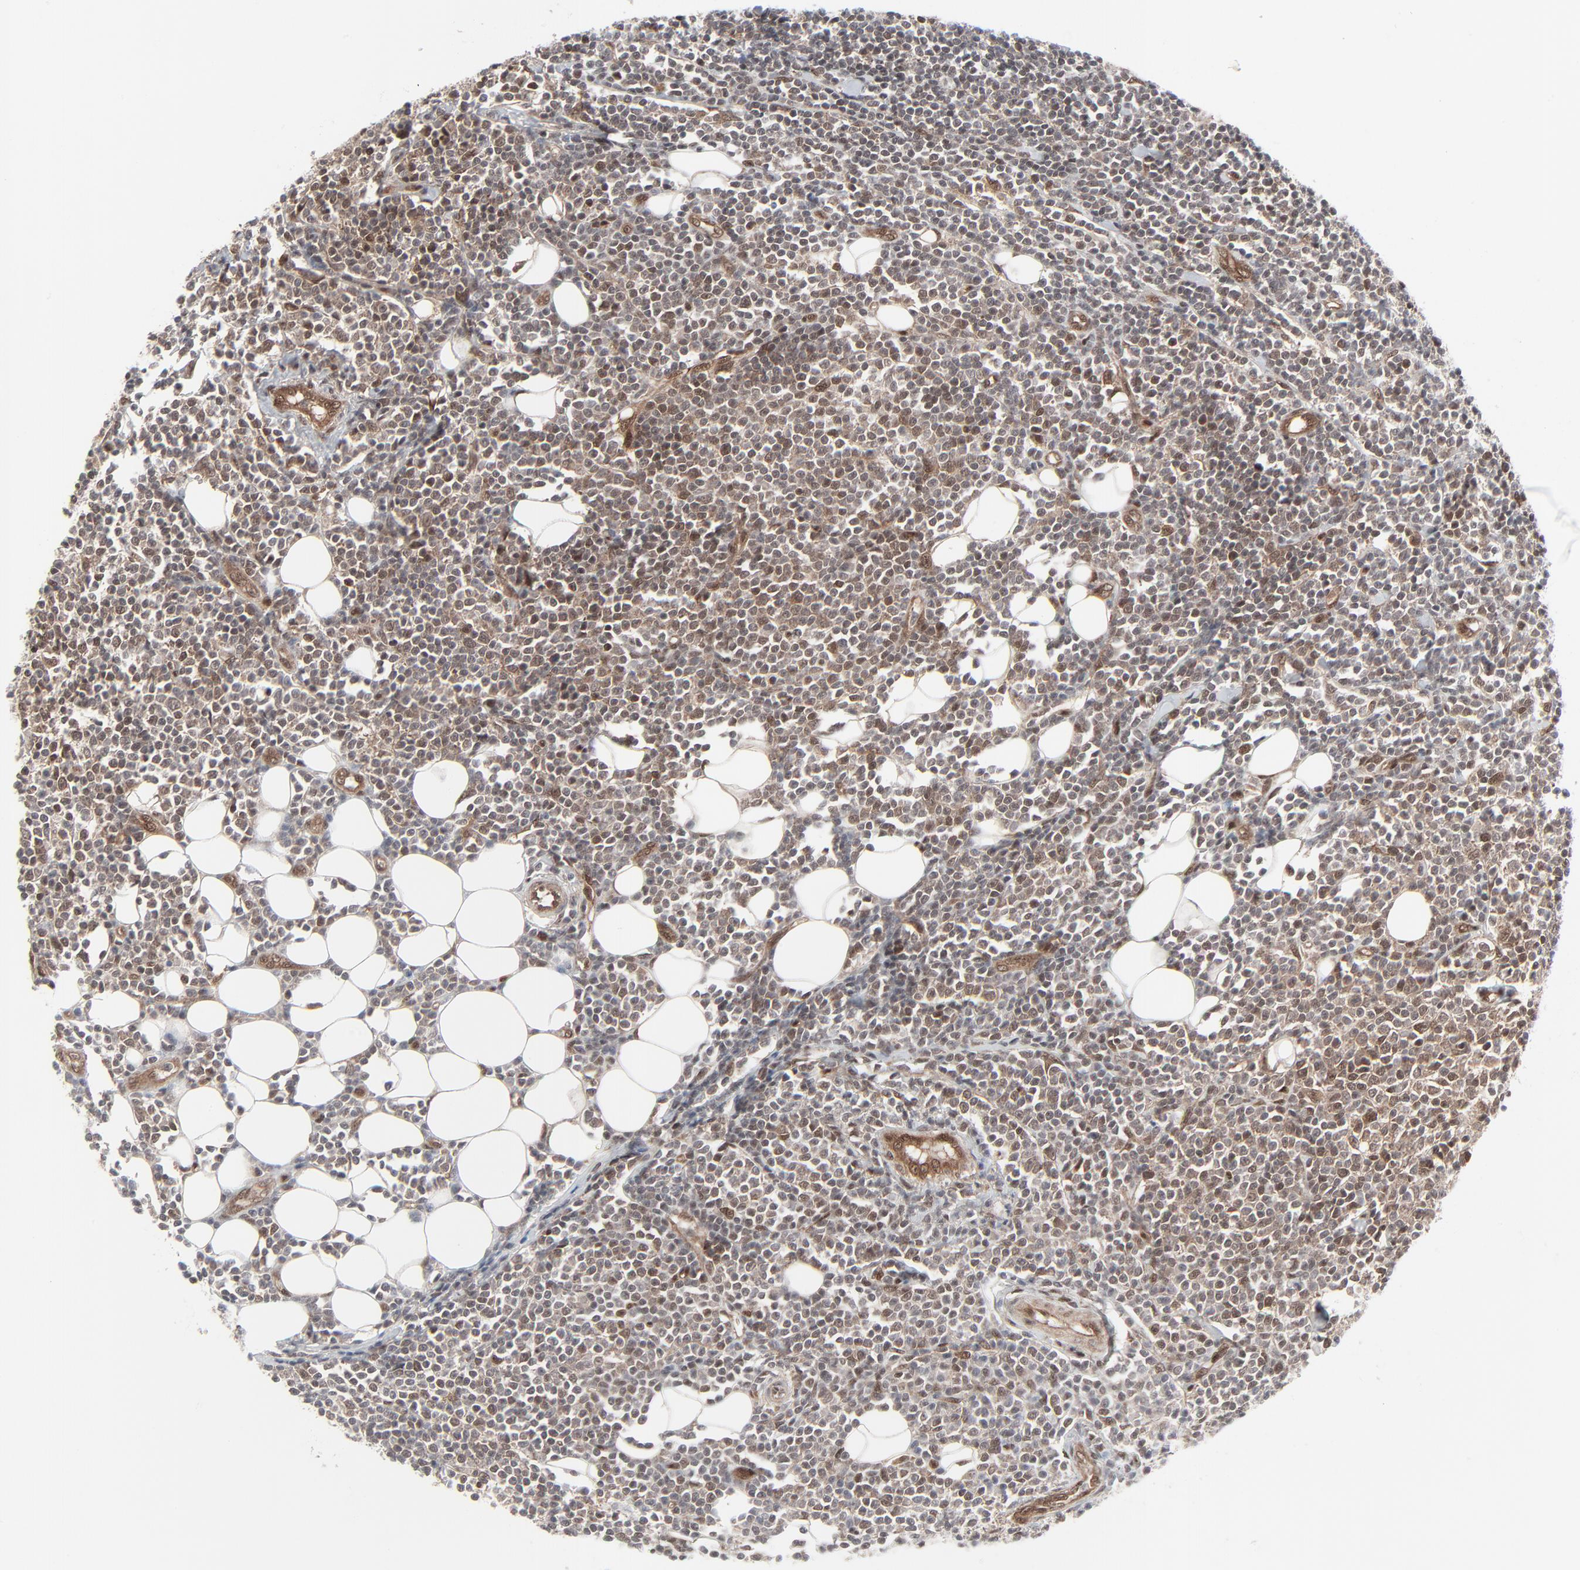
{"staining": {"intensity": "weak", "quantity": "25%-75%", "location": "cytoplasmic/membranous,nuclear"}, "tissue": "lymphoma", "cell_type": "Tumor cells", "image_type": "cancer", "snomed": [{"axis": "morphology", "description": "Malignant lymphoma, non-Hodgkin's type, Low grade"}, {"axis": "topography", "description": "Soft tissue"}], "caption": "Immunohistochemistry (IHC) (DAB) staining of low-grade malignant lymphoma, non-Hodgkin's type demonstrates weak cytoplasmic/membranous and nuclear protein staining in approximately 25%-75% of tumor cells.", "gene": "AKT1", "patient": {"sex": "male", "age": 92}}